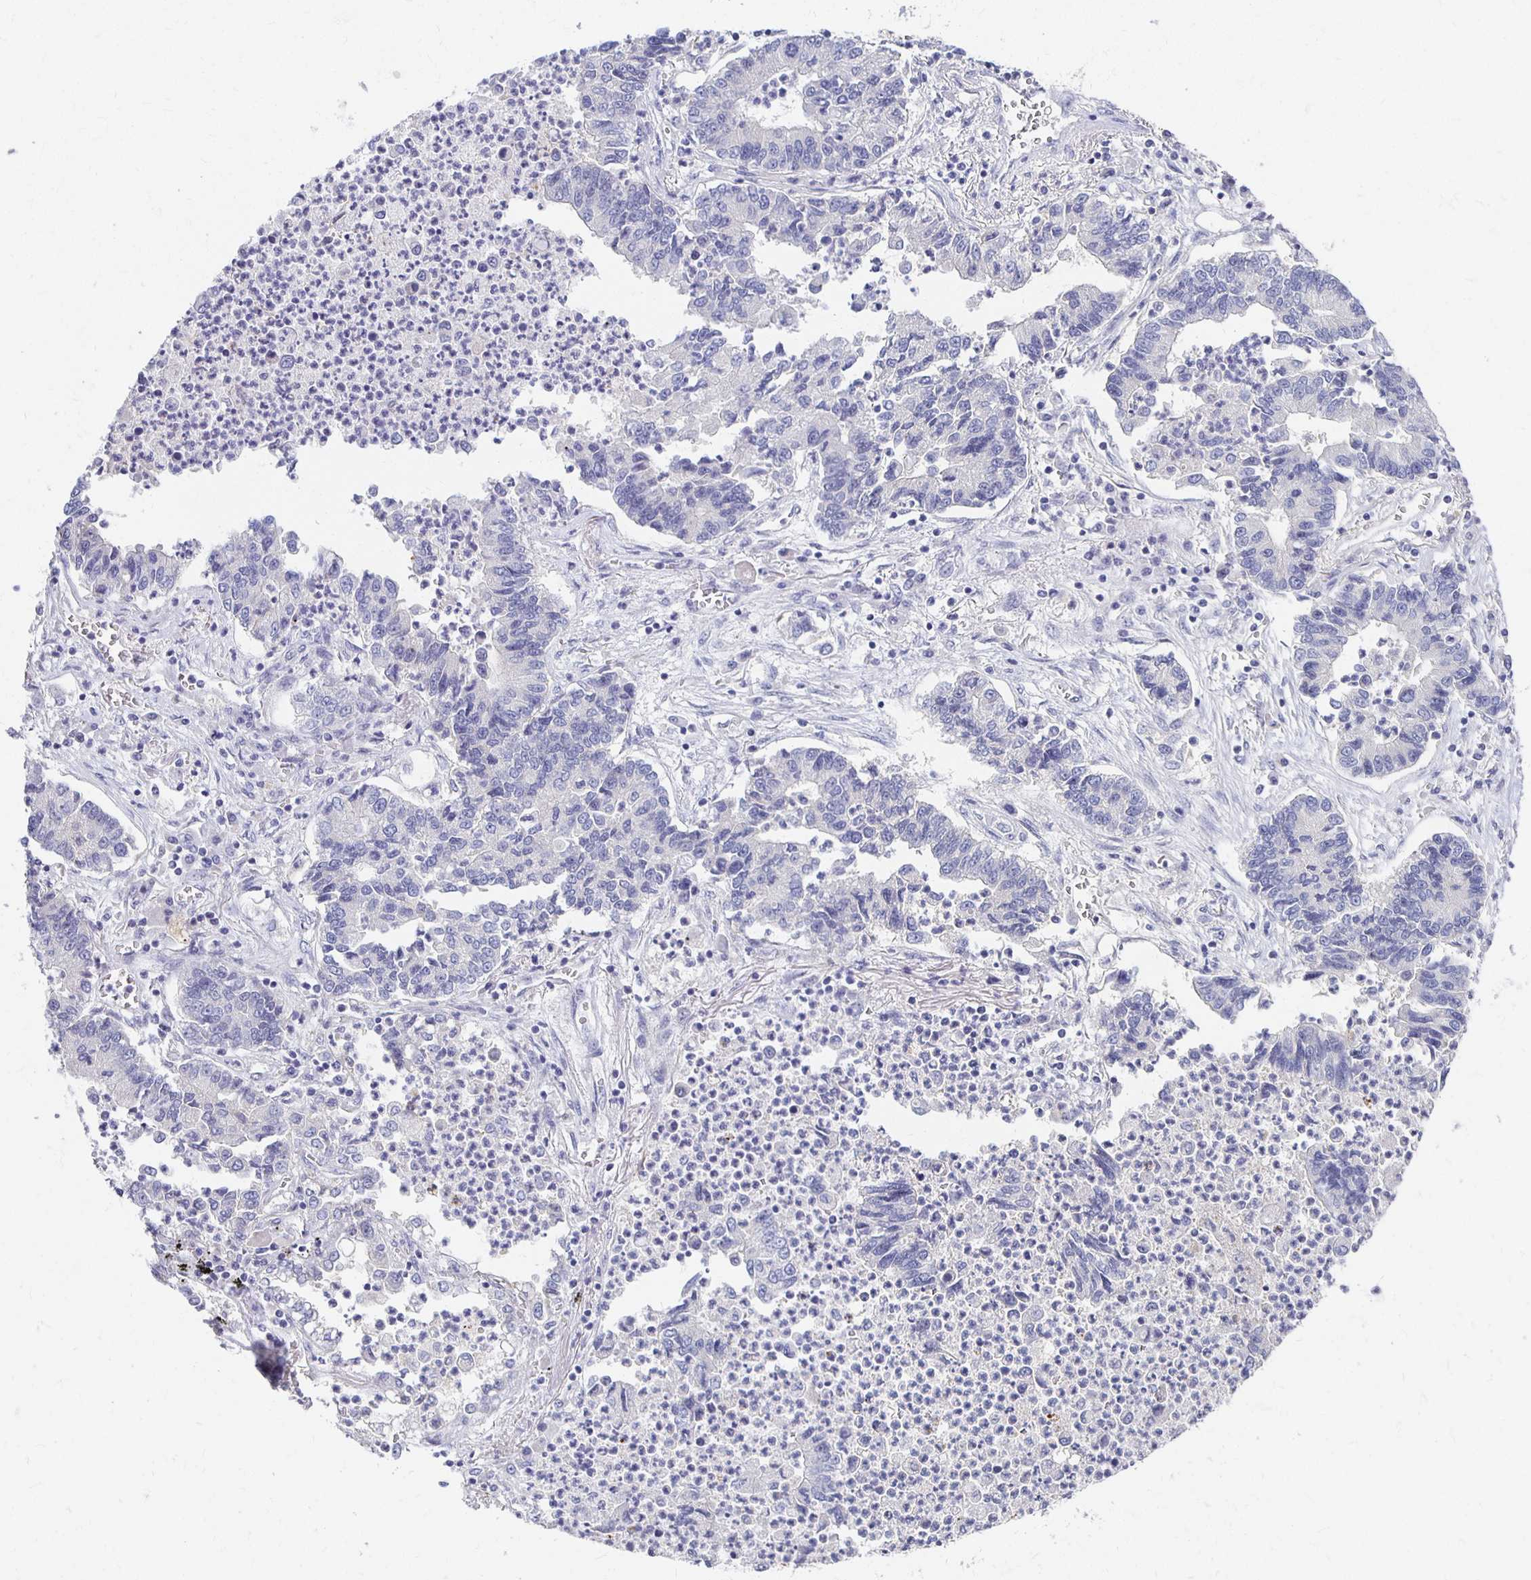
{"staining": {"intensity": "negative", "quantity": "none", "location": "none"}, "tissue": "lung cancer", "cell_type": "Tumor cells", "image_type": "cancer", "snomed": [{"axis": "morphology", "description": "Adenocarcinoma, NOS"}, {"axis": "topography", "description": "Lung"}], "caption": "This is an immunohistochemistry (IHC) histopathology image of human adenocarcinoma (lung). There is no staining in tumor cells.", "gene": "FKRP", "patient": {"sex": "female", "age": 57}}